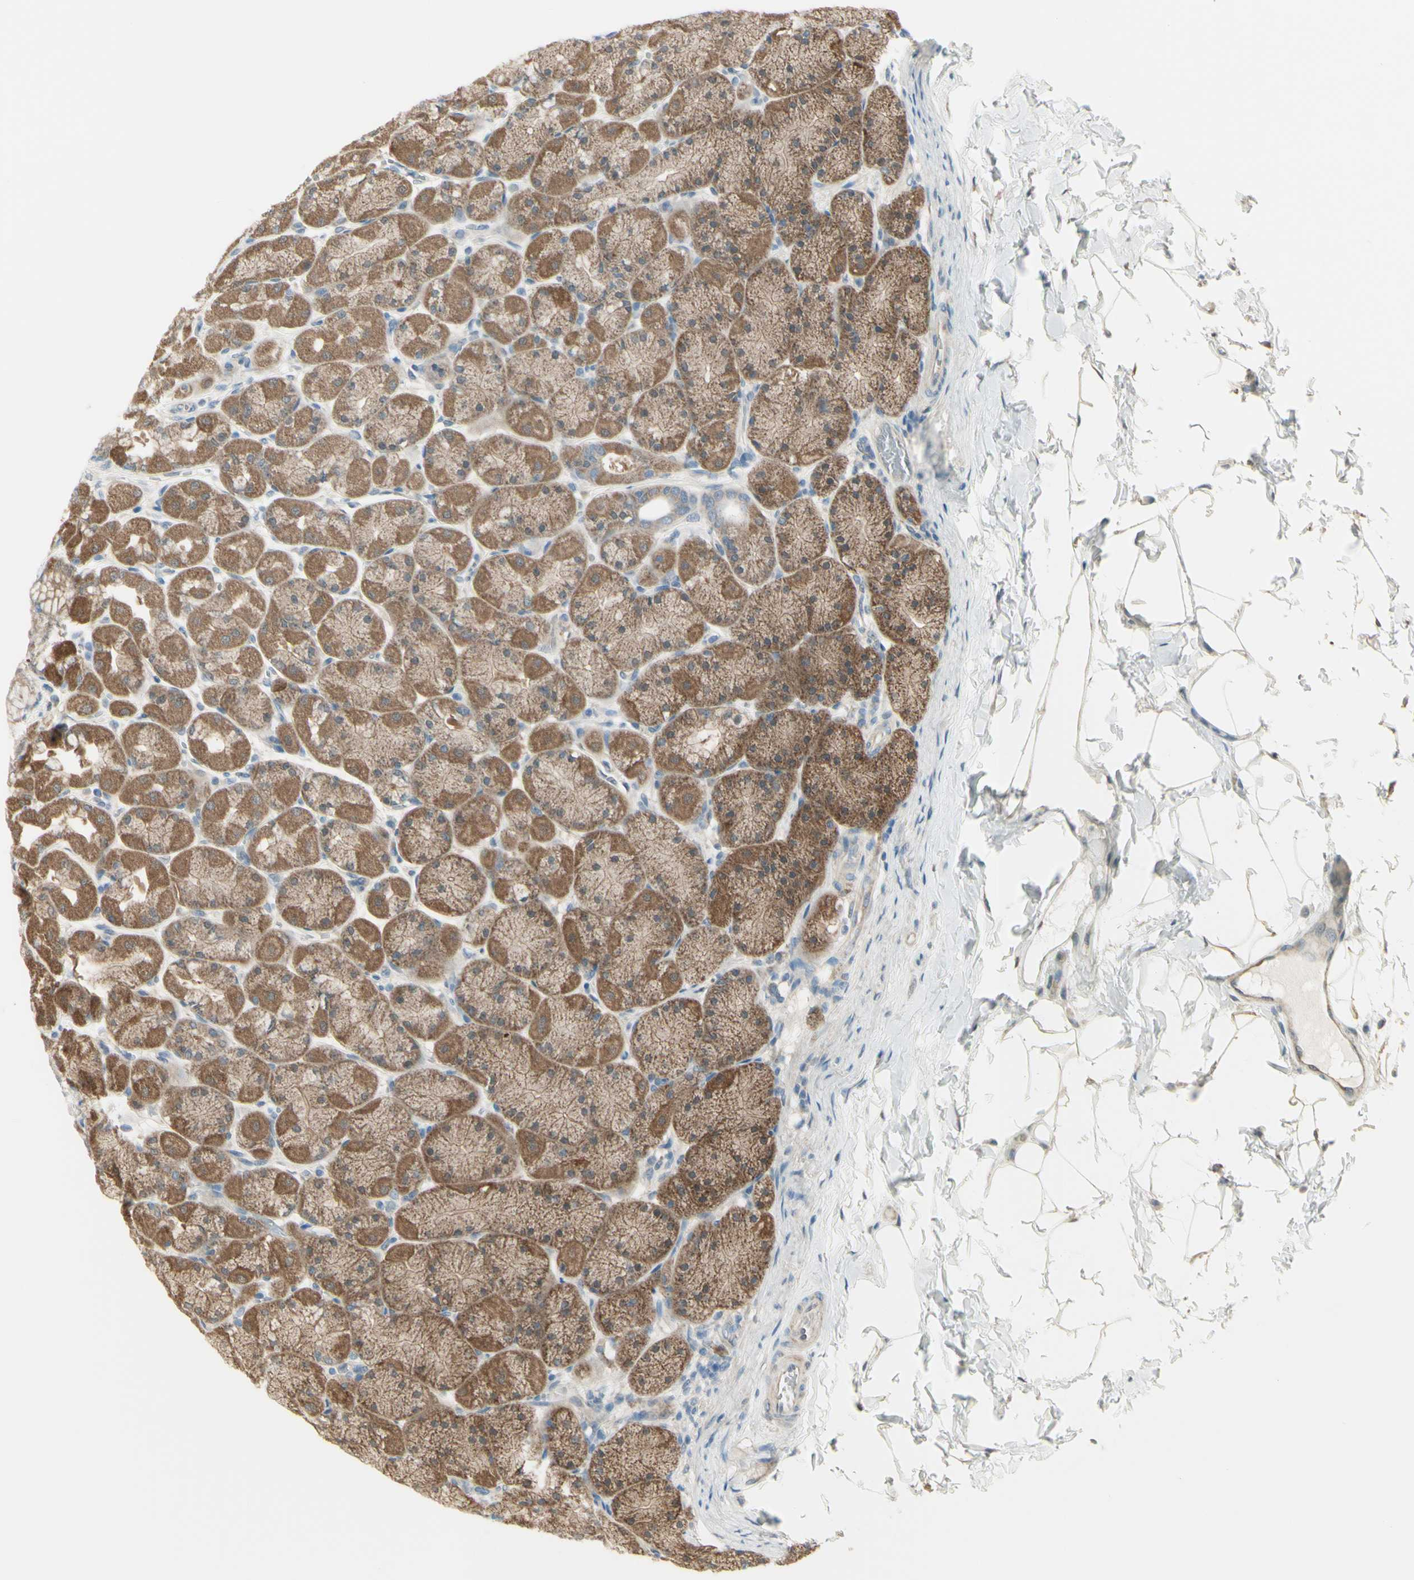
{"staining": {"intensity": "moderate", "quantity": "25%-75%", "location": "cytoplasmic/membranous"}, "tissue": "stomach", "cell_type": "Glandular cells", "image_type": "normal", "snomed": [{"axis": "morphology", "description": "Normal tissue, NOS"}, {"axis": "topography", "description": "Stomach, upper"}], "caption": "Approximately 25%-75% of glandular cells in unremarkable stomach show moderate cytoplasmic/membranous protein positivity as visualized by brown immunohistochemical staining.", "gene": "NAXD", "patient": {"sex": "female", "age": 56}}